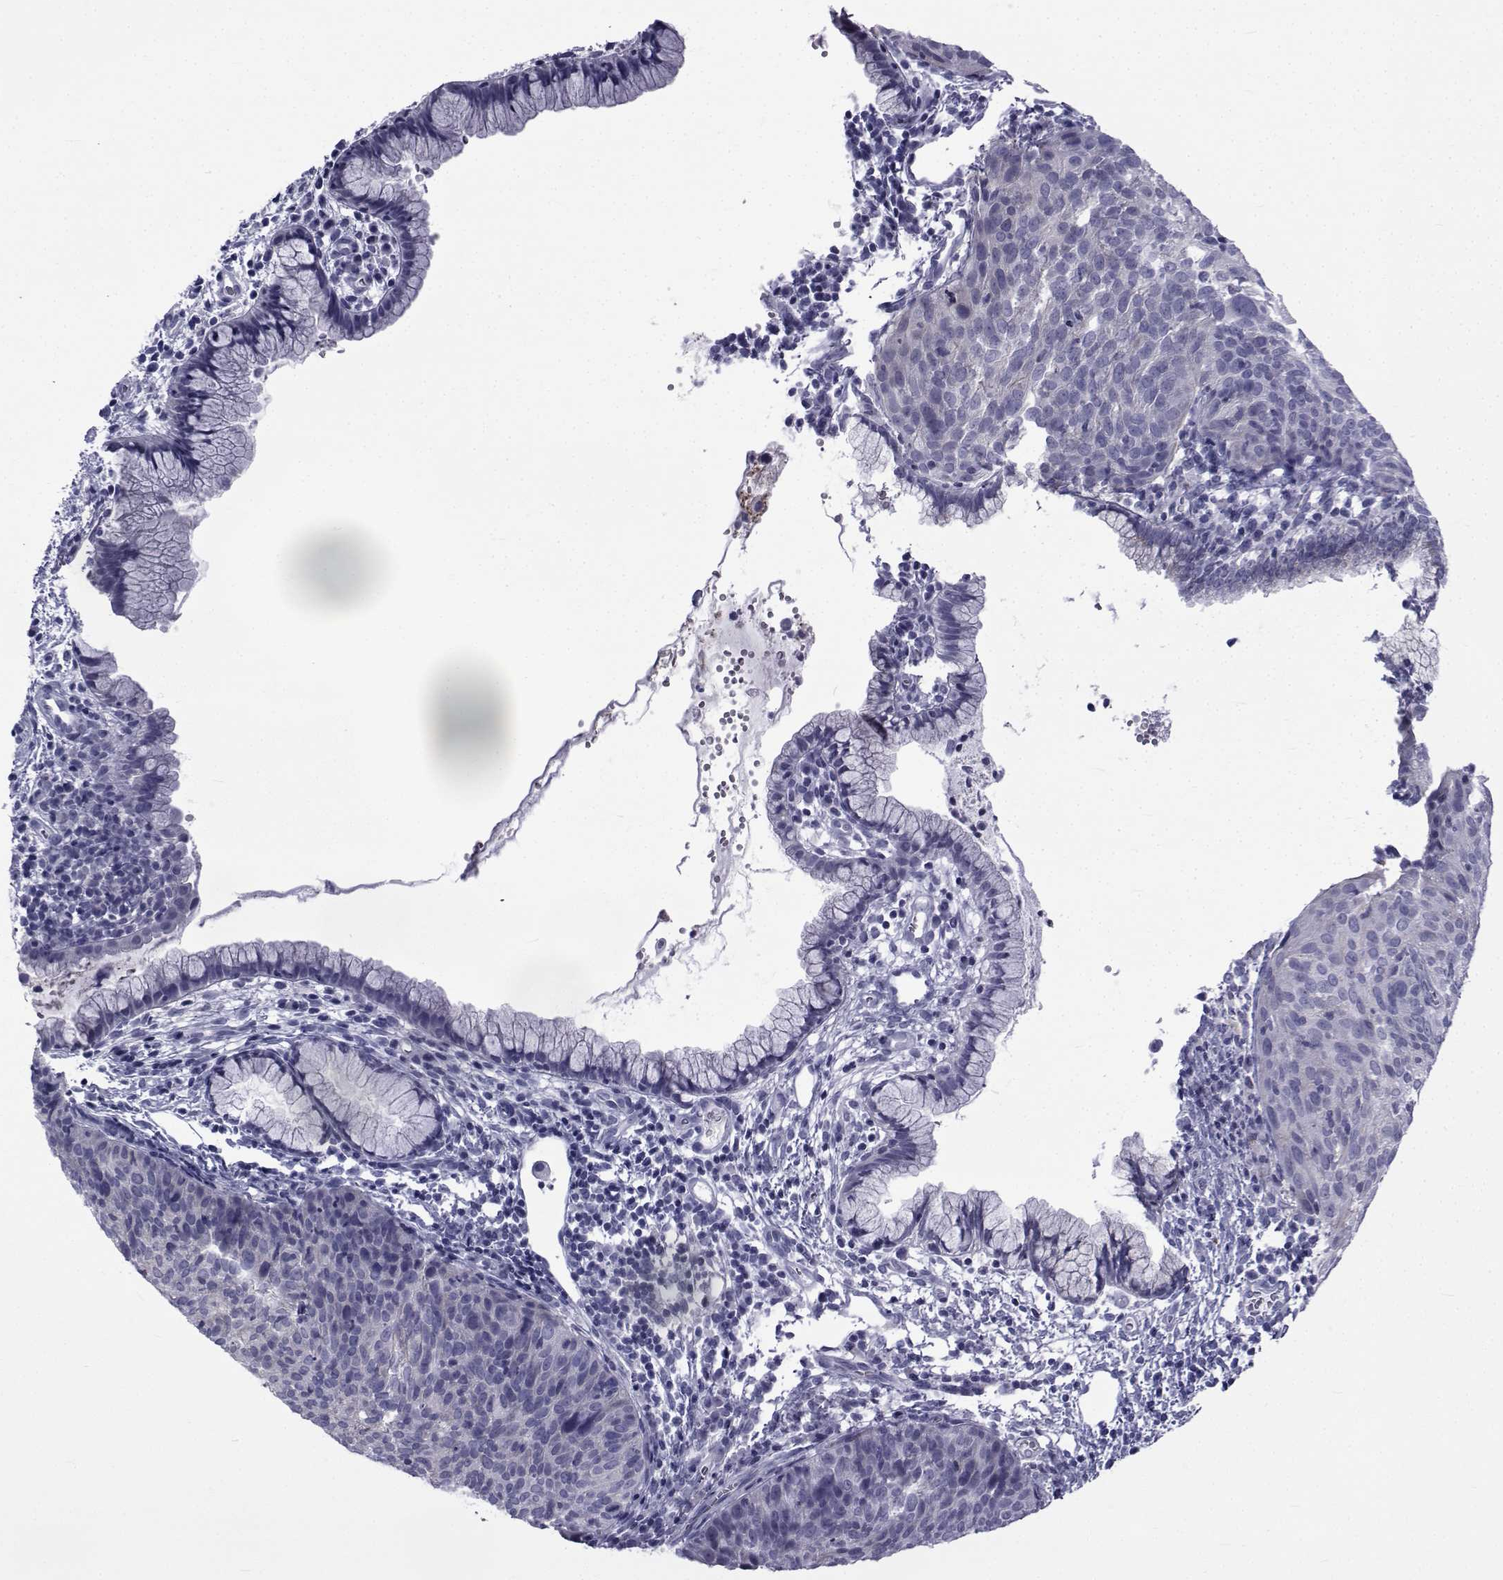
{"staining": {"intensity": "negative", "quantity": "none", "location": "none"}, "tissue": "cervical cancer", "cell_type": "Tumor cells", "image_type": "cancer", "snomed": [{"axis": "morphology", "description": "Squamous cell carcinoma, NOS"}, {"axis": "topography", "description": "Cervix"}], "caption": "DAB (3,3'-diaminobenzidine) immunohistochemical staining of human cervical cancer (squamous cell carcinoma) reveals no significant expression in tumor cells. (Stains: DAB immunohistochemistry (IHC) with hematoxylin counter stain, Microscopy: brightfield microscopy at high magnification).", "gene": "PDE6H", "patient": {"sex": "female", "age": 39}}